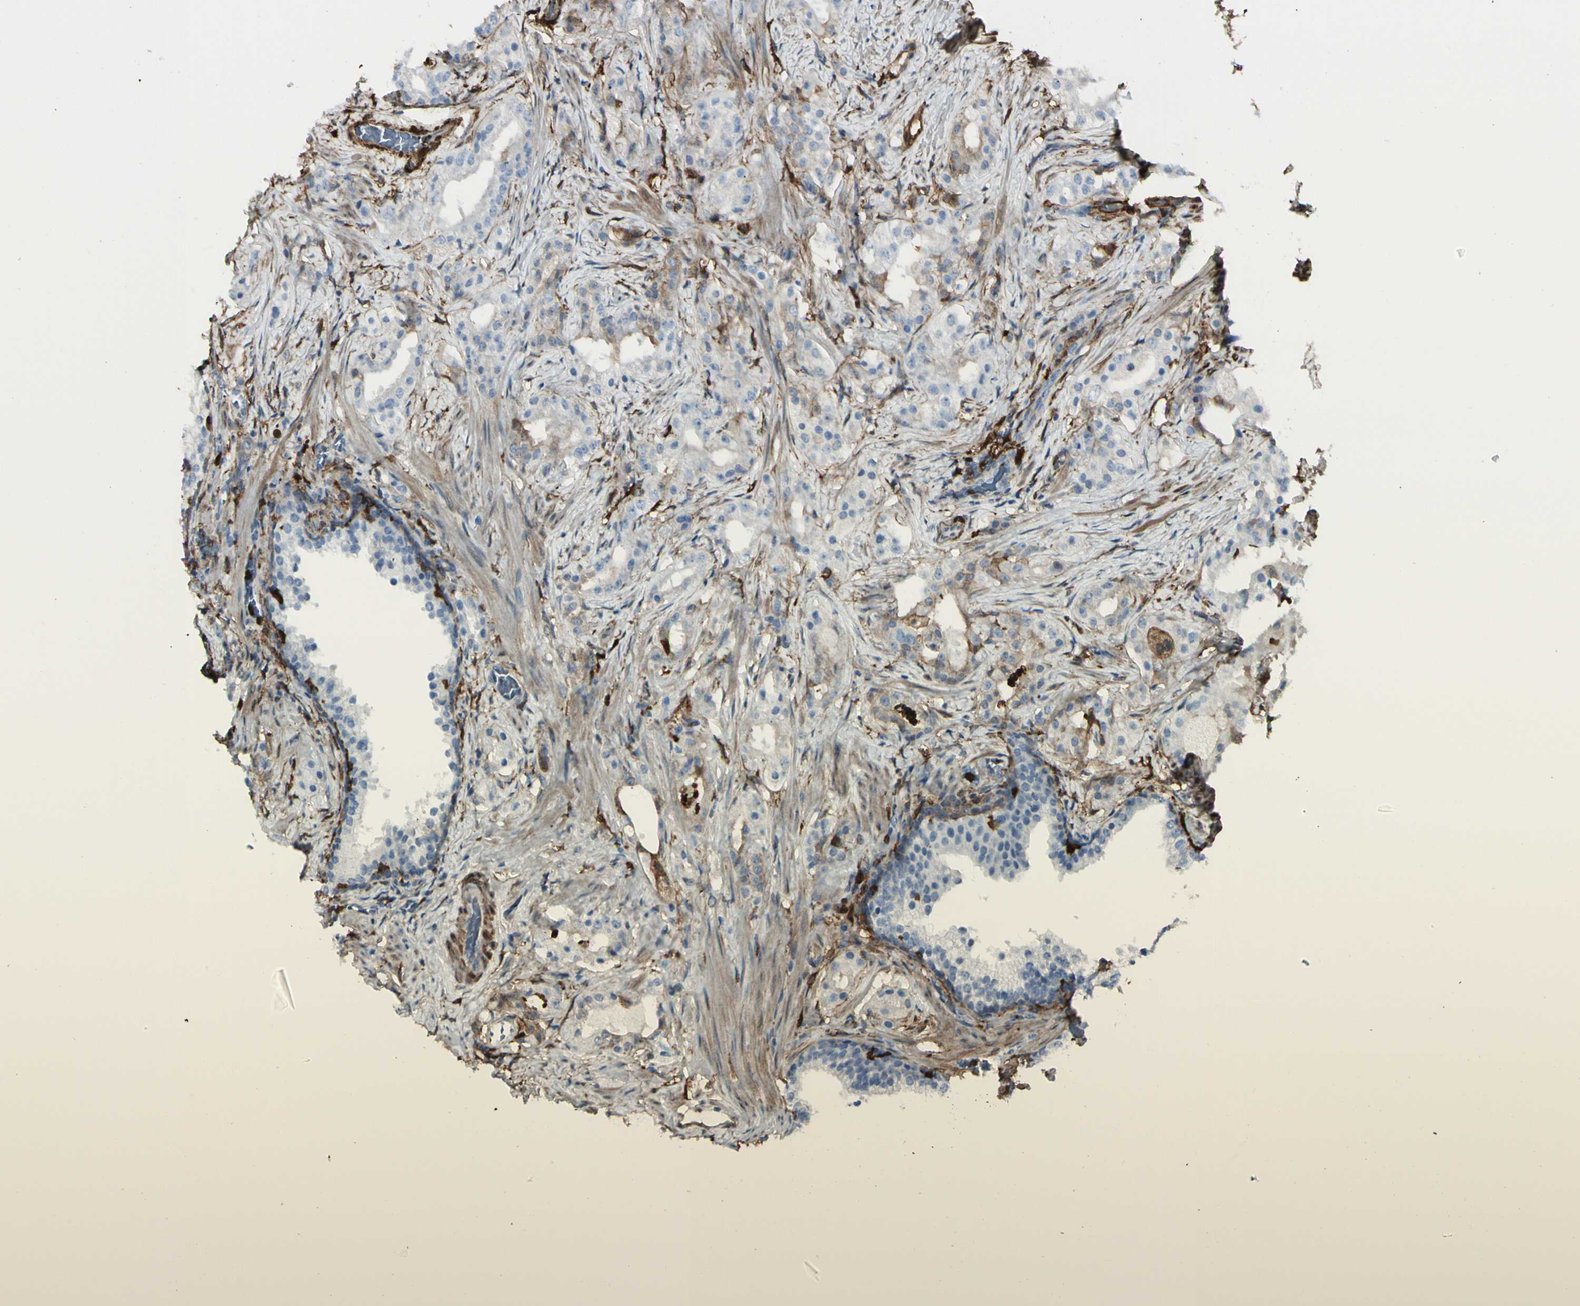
{"staining": {"intensity": "negative", "quantity": "none", "location": "none"}, "tissue": "prostate cancer", "cell_type": "Tumor cells", "image_type": "cancer", "snomed": [{"axis": "morphology", "description": "Adenocarcinoma, Low grade"}, {"axis": "topography", "description": "Prostate"}], "caption": "Human prostate cancer (low-grade adenocarcinoma) stained for a protein using IHC reveals no staining in tumor cells.", "gene": "GSN", "patient": {"sex": "male", "age": 59}}